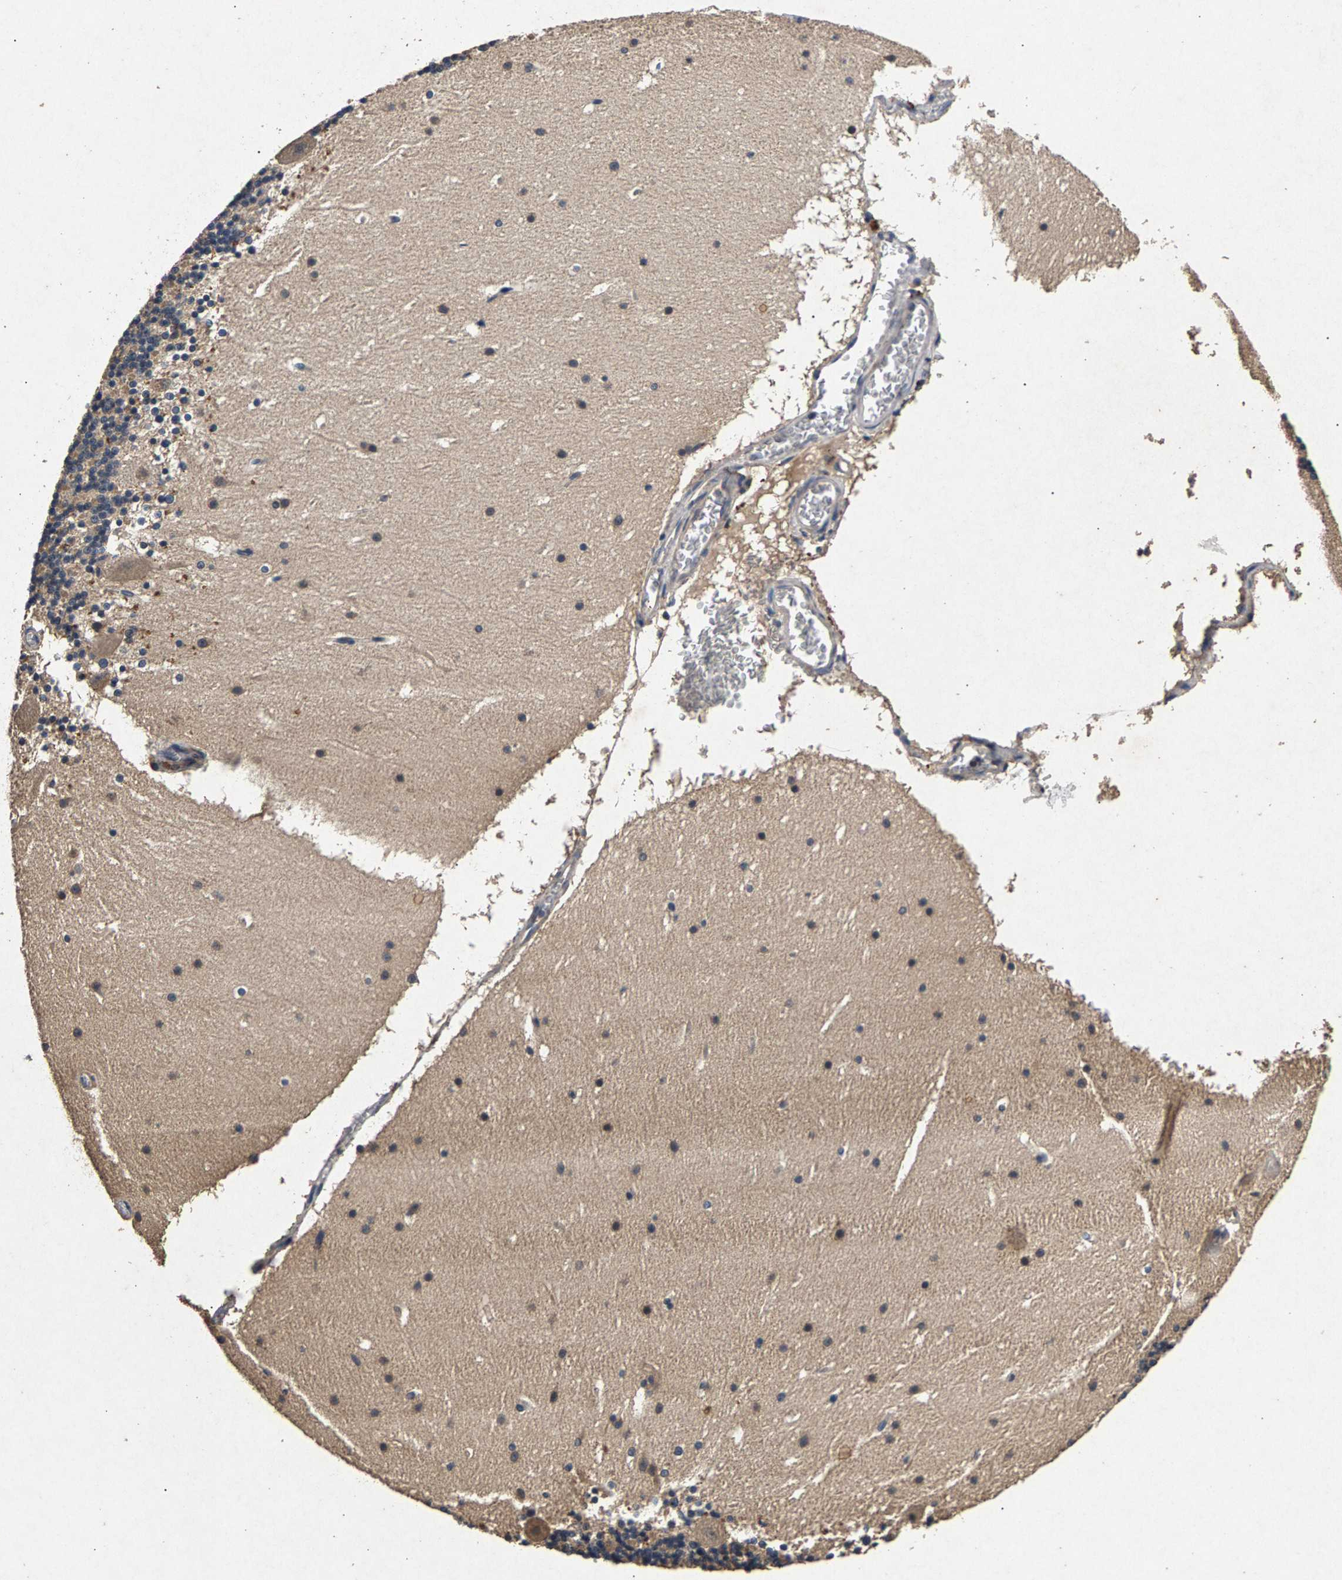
{"staining": {"intensity": "negative", "quantity": "none", "location": "none"}, "tissue": "cerebellum", "cell_type": "Cells in granular layer", "image_type": "normal", "snomed": [{"axis": "morphology", "description": "Normal tissue, NOS"}, {"axis": "topography", "description": "Cerebellum"}], "caption": "Unremarkable cerebellum was stained to show a protein in brown. There is no significant staining in cells in granular layer. (Brightfield microscopy of DAB (3,3'-diaminobenzidine) IHC at high magnification).", "gene": "PPP1CC", "patient": {"sex": "male", "age": 45}}